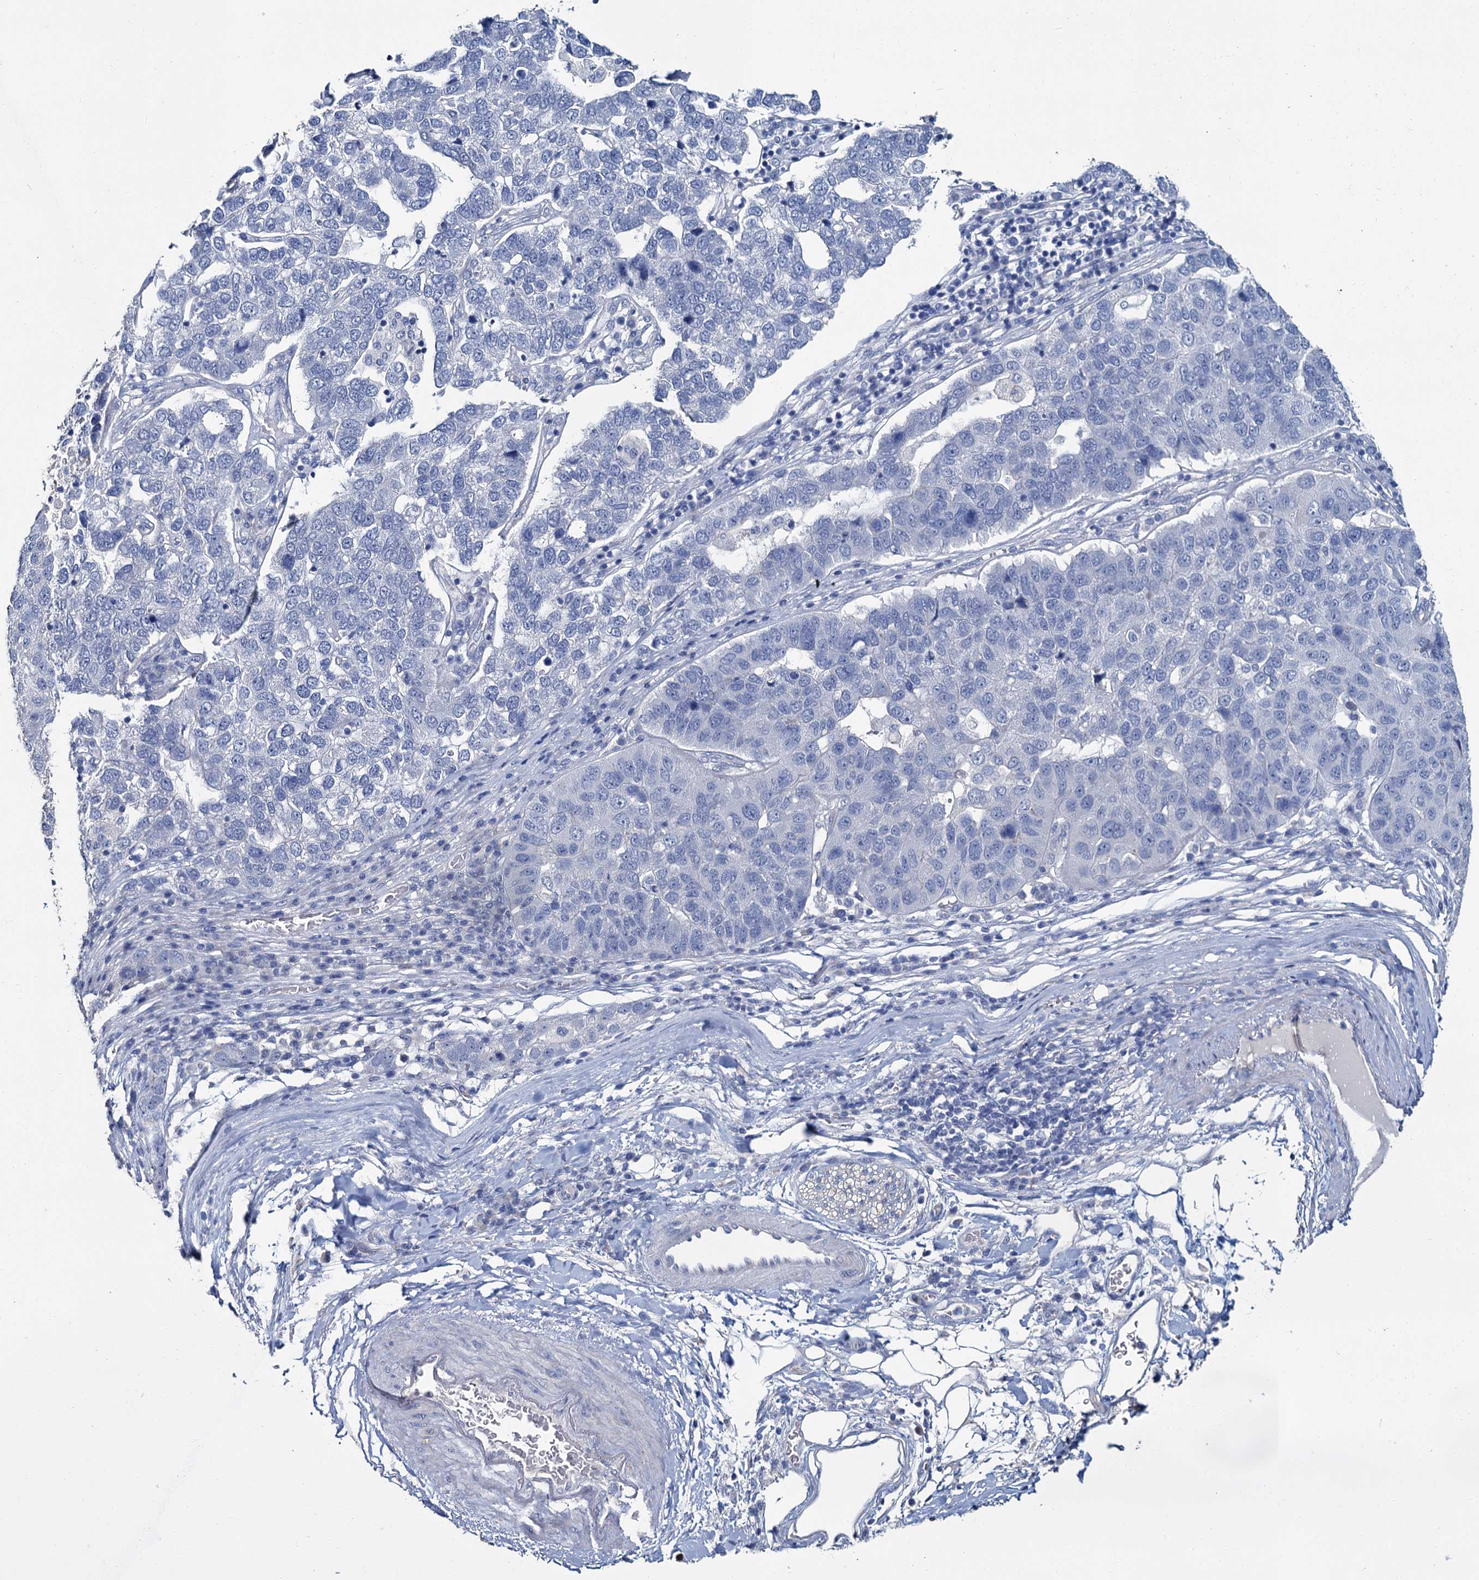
{"staining": {"intensity": "negative", "quantity": "none", "location": "none"}, "tissue": "pancreatic cancer", "cell_type": "Tumor cells", "image_type": "cancer", "snomed": [{"axis": "morphology", "description": "Adenocarcinoma, NOS"}, {"axis": "topography", "description": "Pancreas"}], "caption": "DAB immunohistochemical staining of pancreatic adenocarcinoma displays no significant staining in tumor cells. (DAB immunohistochemistry (IHC) visualized using brightfield microscopy, high magnification).", "gene": "SNCB", "patient": {"sex": "female", "age": 61}}